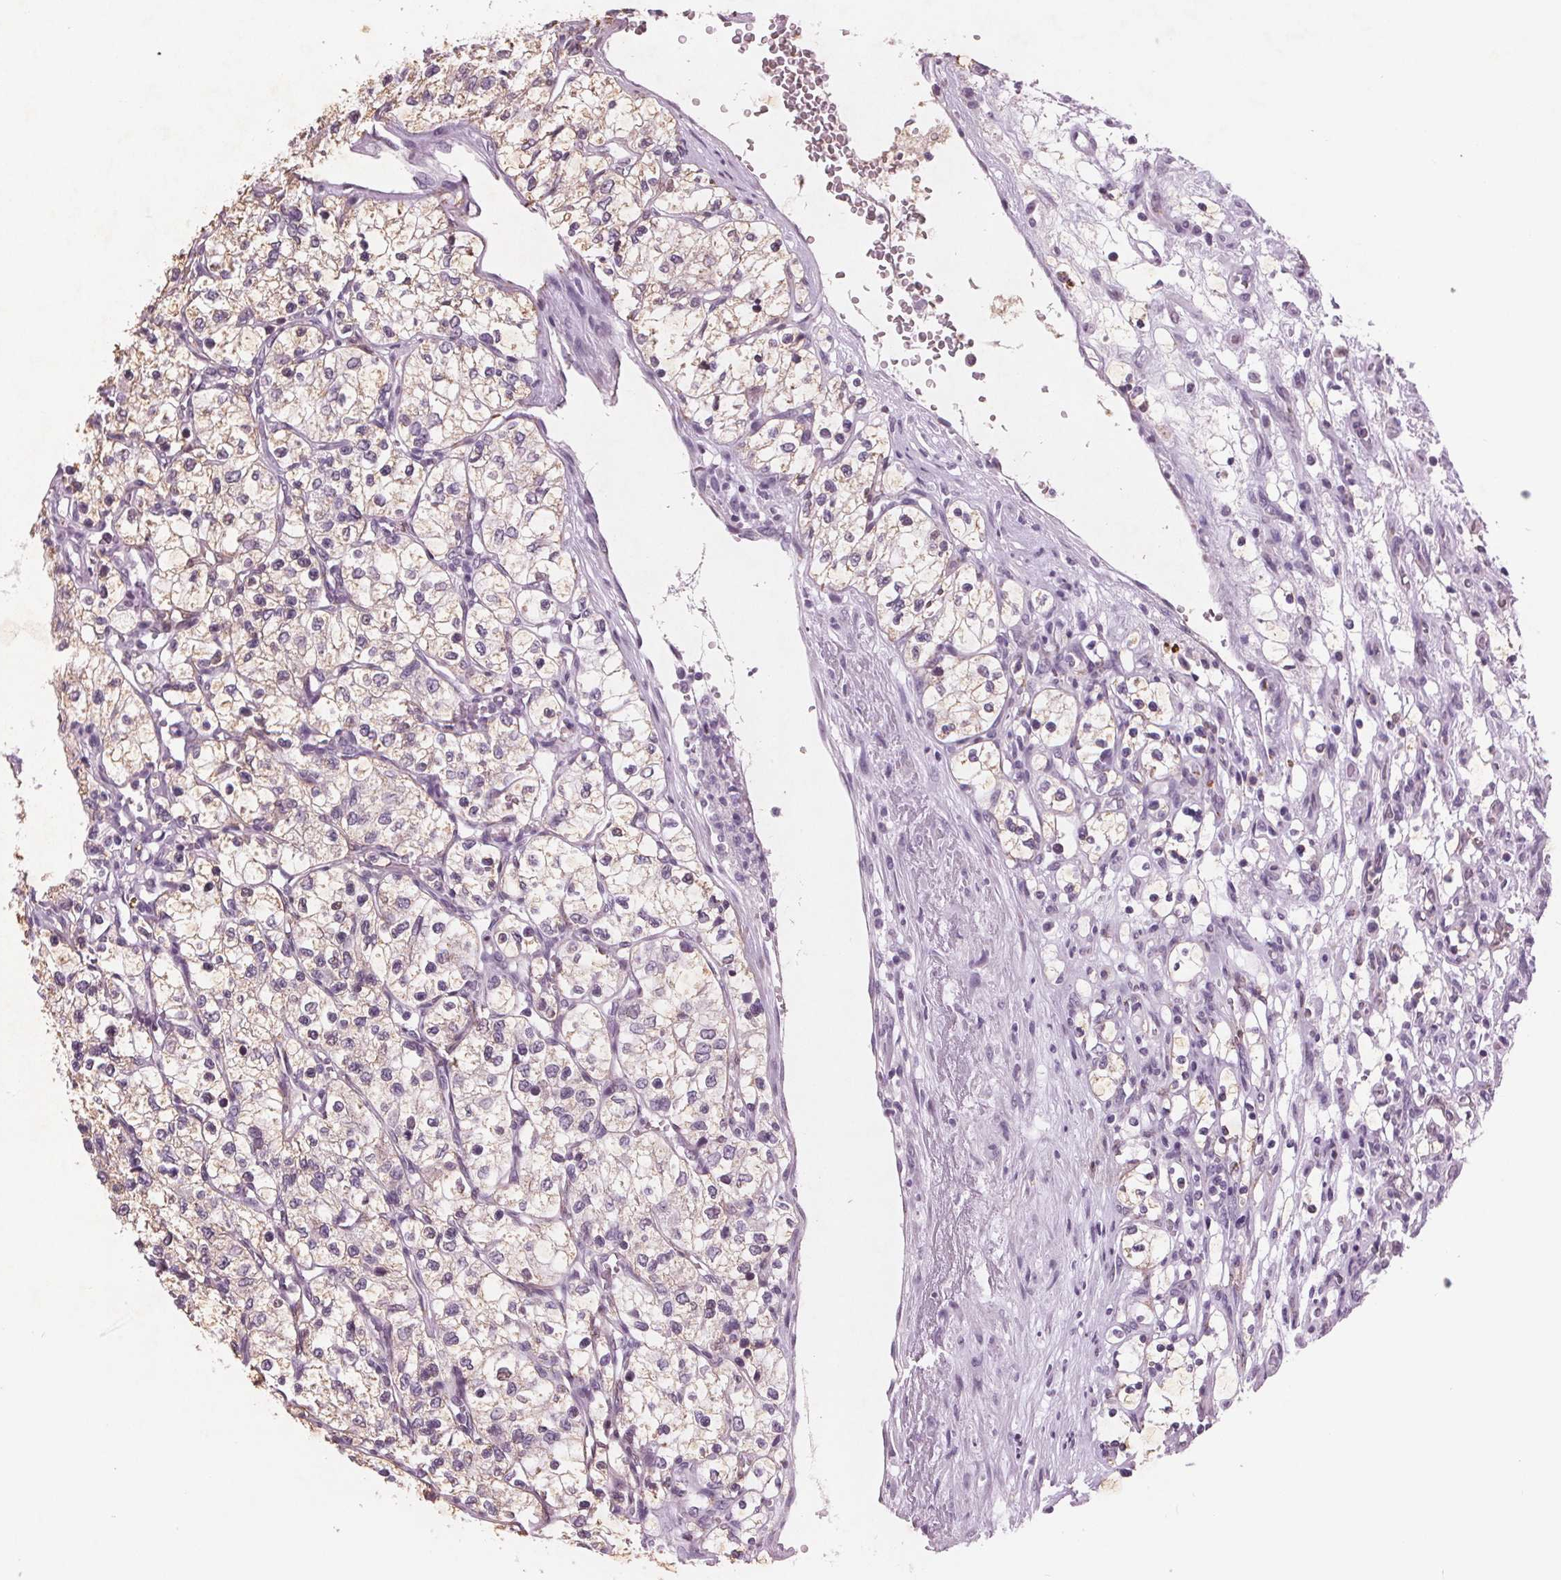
{"staining": {"intensity": "weak", "quantity": "25%-75%", "location": "cytoplasmic/membranous"}, "tissue": "renal cancer", "cell_type": "Tumor cells", "image_type": "cancer", "snomed": [{"axis": "morphology", "description": "Adenocarcinoma, NOS"}, {"axis": "topography", "description": "Kidney"}], "caption": "This is an image of immunohistochemistry (IHC) staining of renal cancer (adenocarcinoma), which shows weak positivity in the cytoplasmic/membranous of tumor cells.", "gene": "PTPN14", "patient": {"sex": "female", "age": 69}}